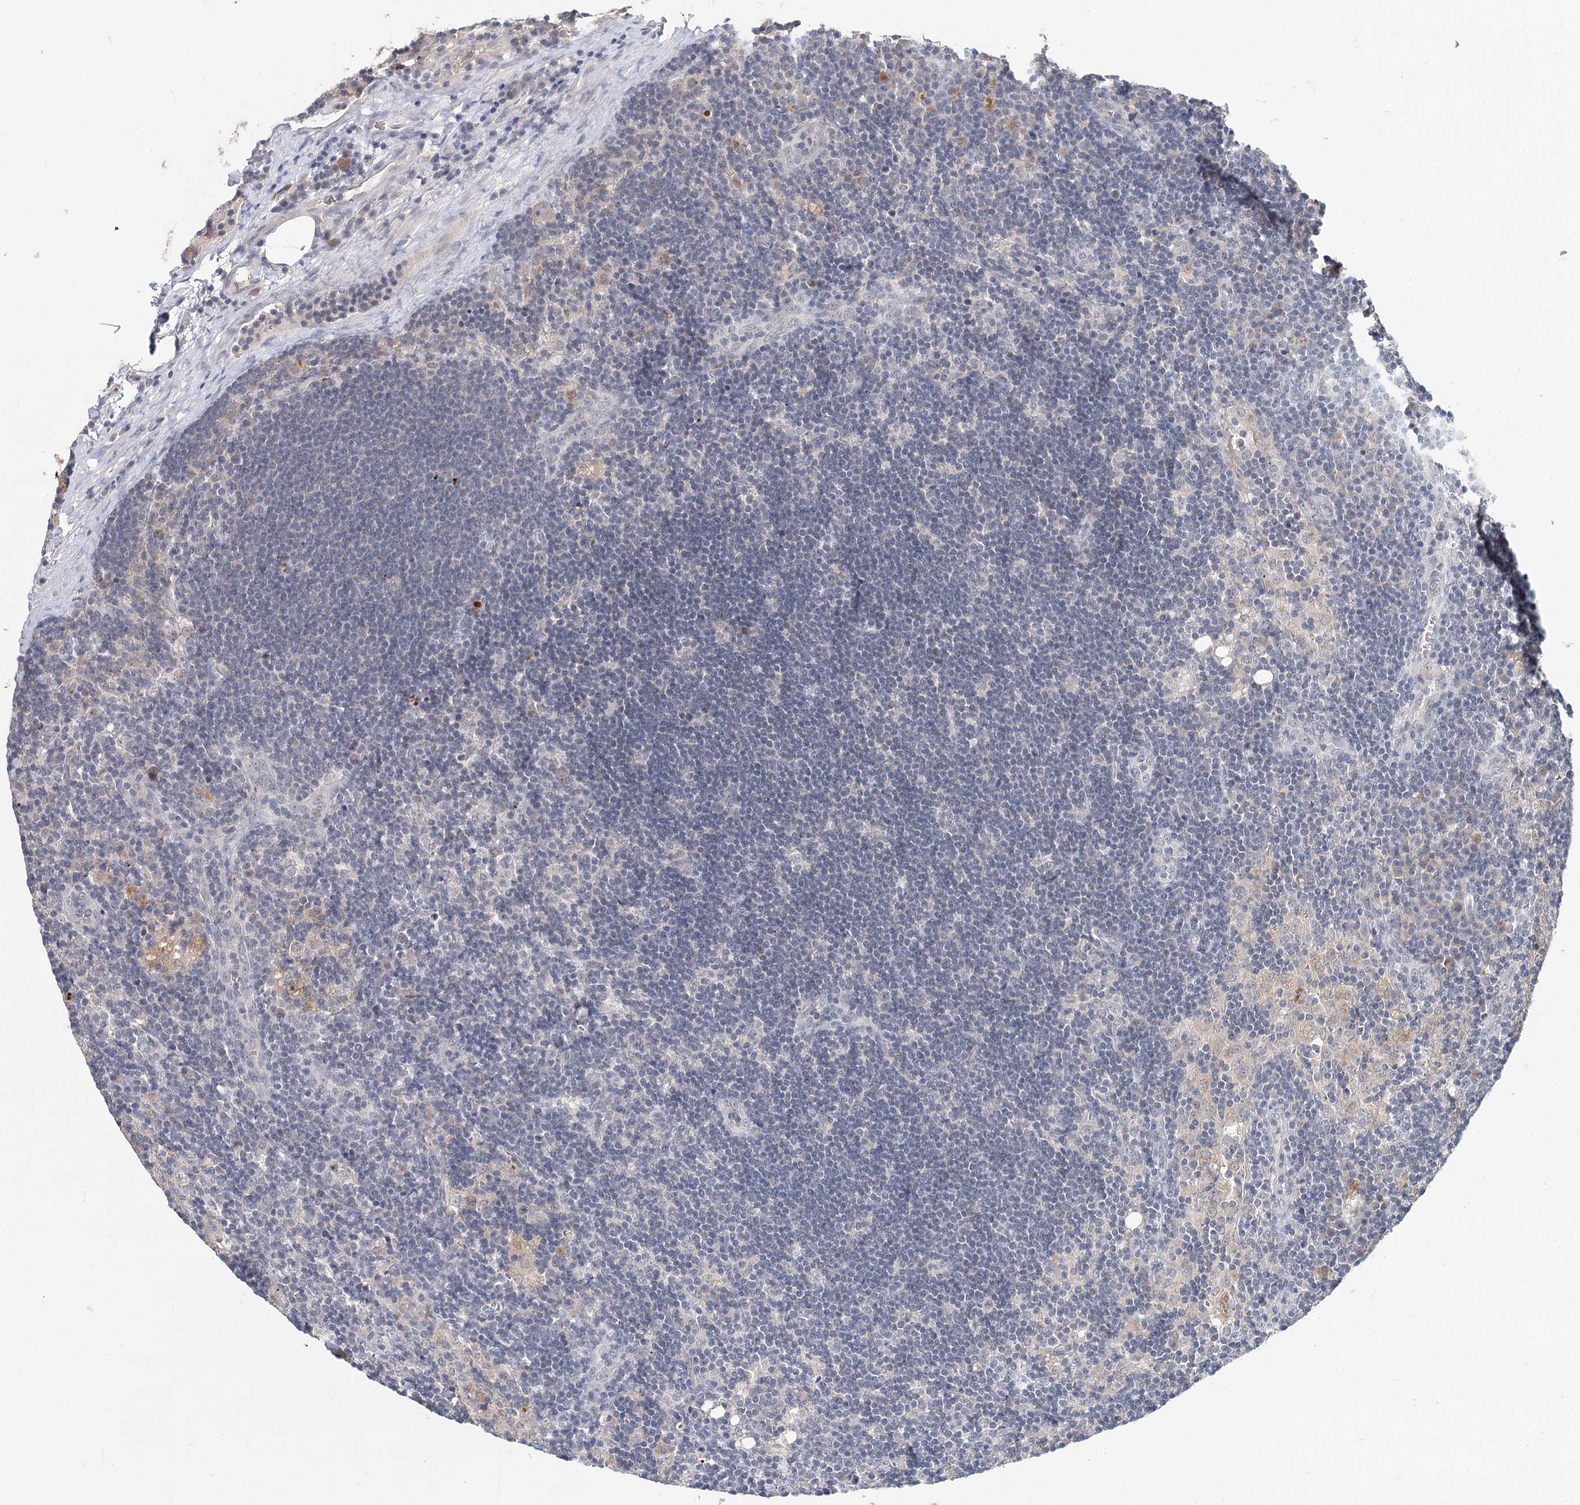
{"staining": {"intensity": "negative", "quantity": "none", "location": "none"}, "tissue": "lymph node", "cell_type": "Germinal center cells", "image_type": "normal", "snomed": [{"axis": "morphology", "description": "Normal tissue, NOS"}, {"axis": "topography", "description": "Lymph node"}], "caption": "Germinal center cells are negative for protein expression in normal human lymph node. (DAB immunohistochemistry, high magnification).", "gene": "FBXO7", "patient": {"sex": "male", "age": 24}}